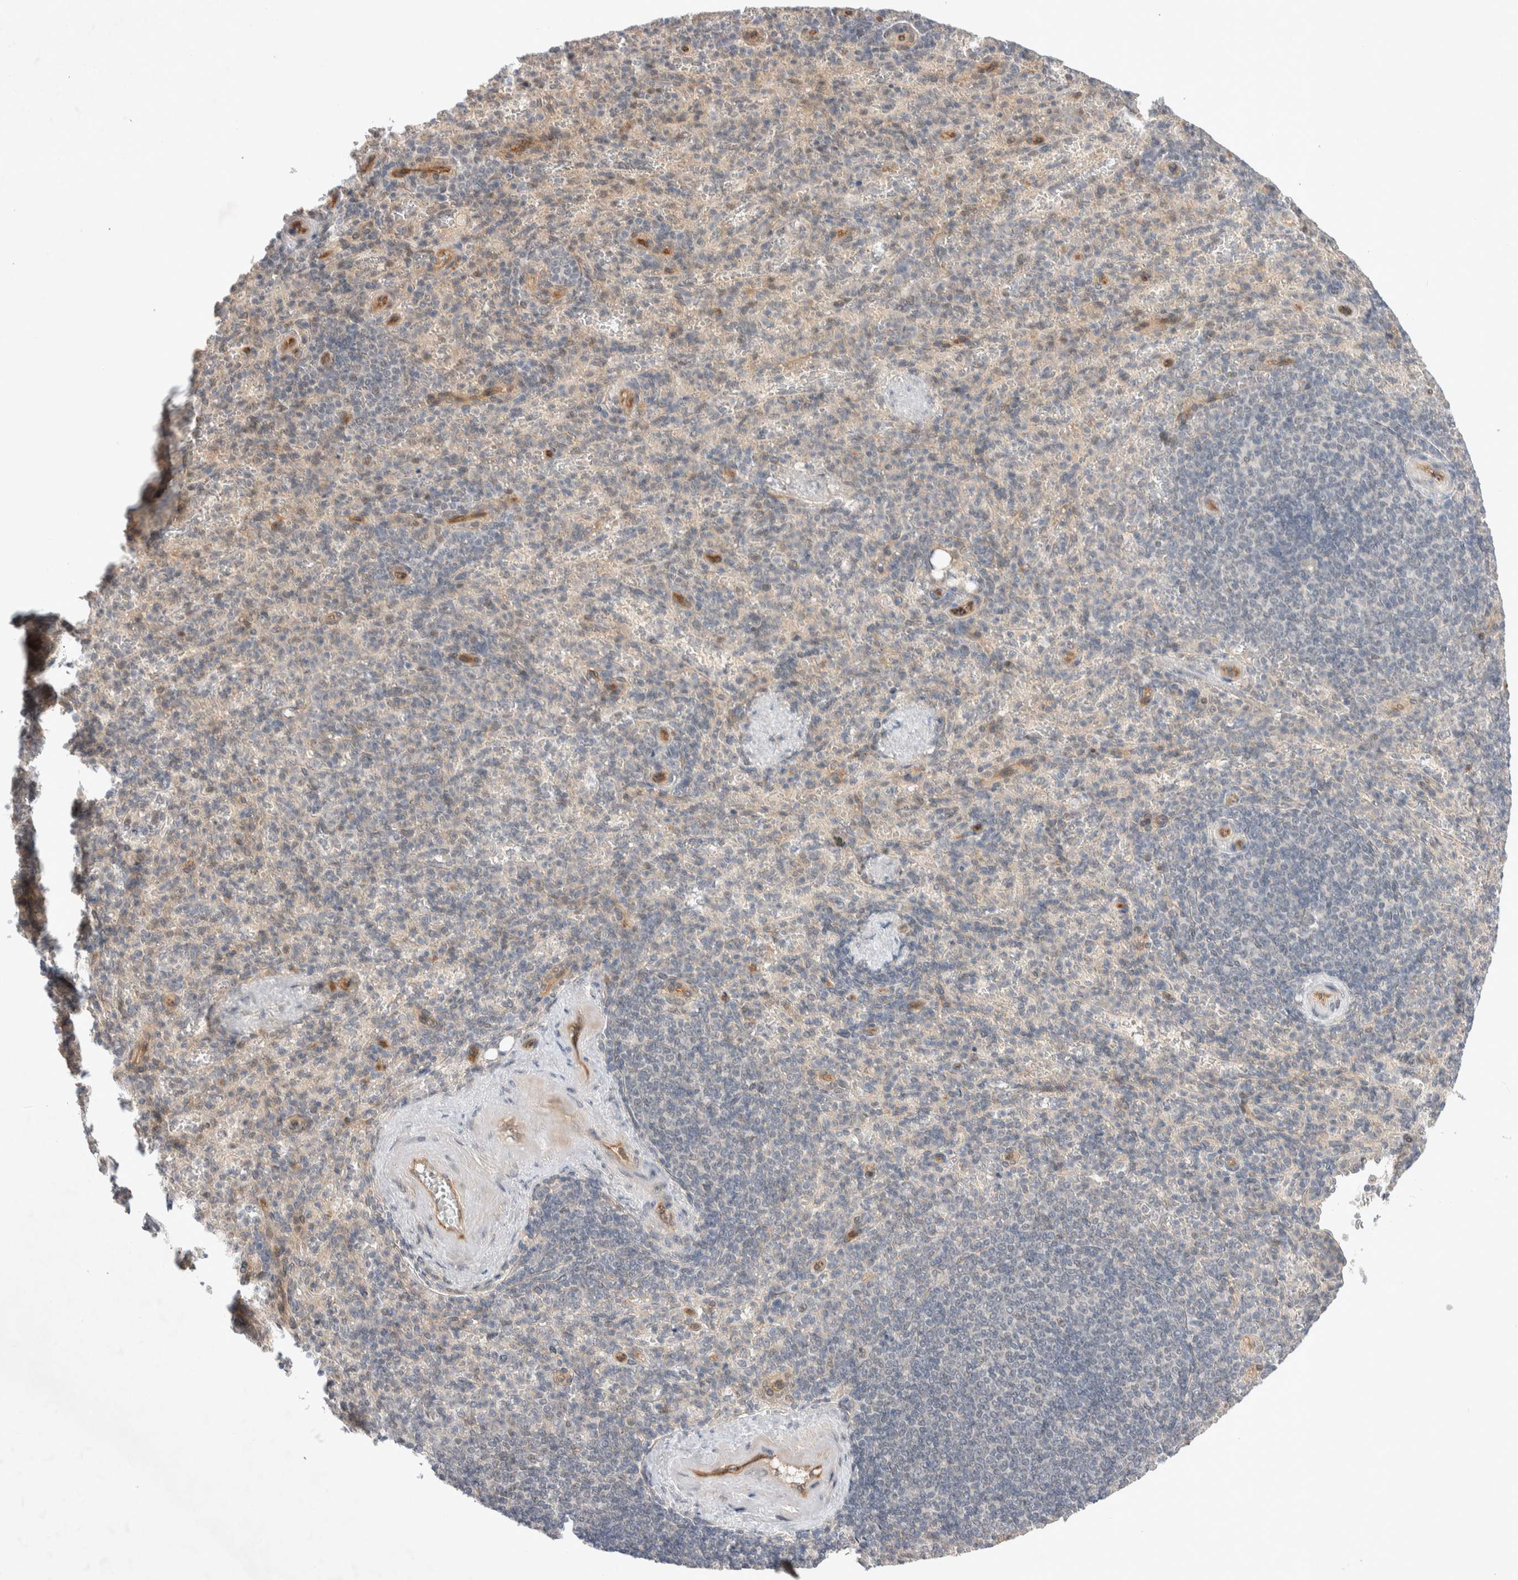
{"staining": {"intensity": "negative", "quantity": "none", "location": "none"}, "tissue": "spleen", "cell_type": "Cells in red pulp", "image_type": "normal", "snomed": [{"axis": "morphology", "description": "Normal tissue, NOS"}, {"axis": "topography", "description": "Spleen"}], "caption": "Immunohistochemical staining of benign human spleen exhibits no significant positivity in cells in red pulp. (Stains: DAB IHC with hematoxylin counter stain, Microscopy: brightfield microscopy at high magnification).", "gene": "ZNF704", "patient": {"sex": "female", "age": 74}}